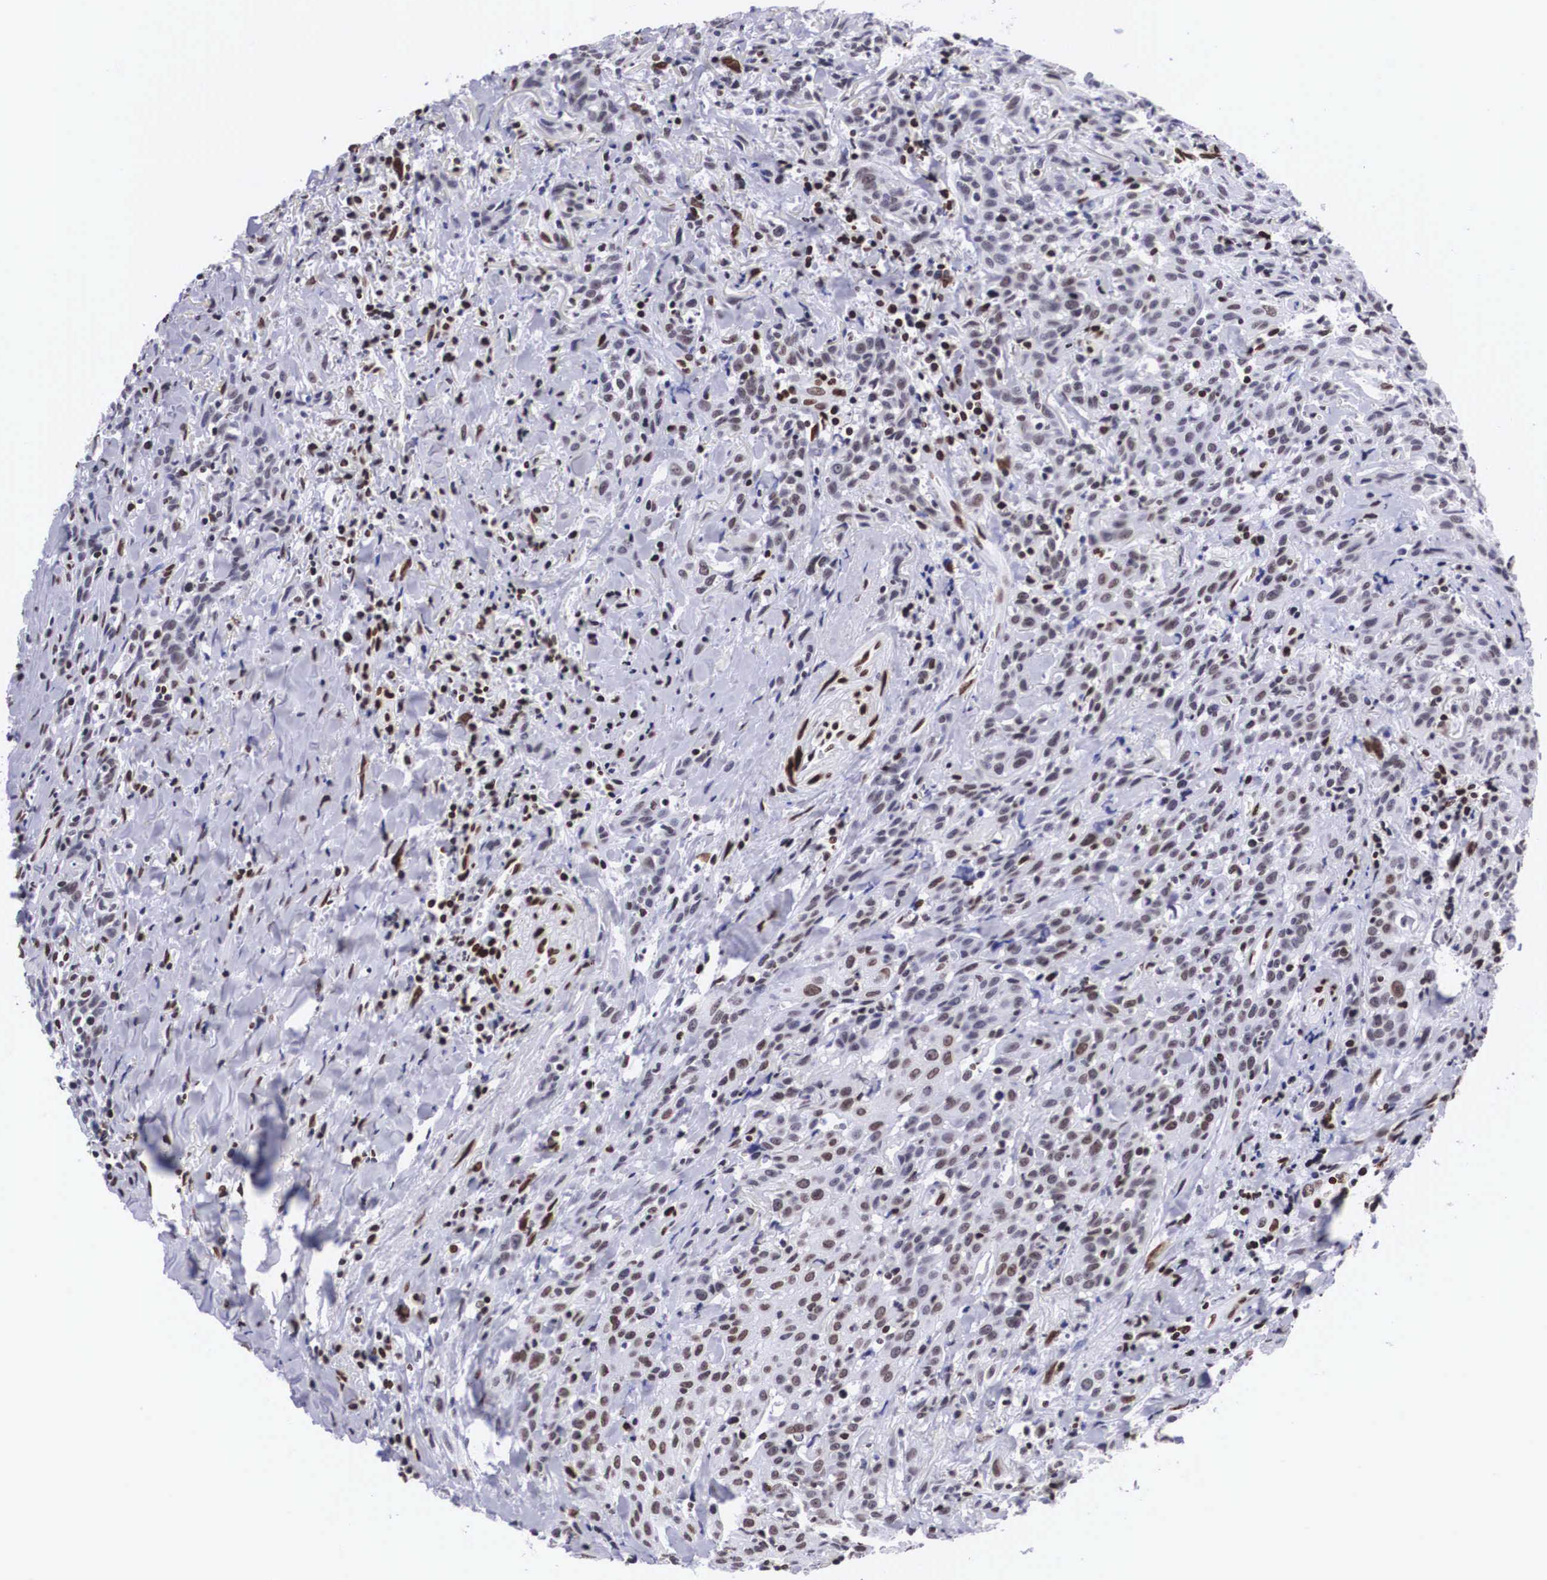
{"staining": {"intensity": "moderate", "quantity": "25%-75%", "location": "nuclear"}, "tissue": "head and neck cancer", "cell_type": "Tumor cells", "image_type": "cancer", "snomed": [{"axis": "morphology", "description": "Squamous cell carcinoma, NOS"}, {"axis": "topography", "description": "Oral tissue"}, {"axis": "topography", "description": "Head-Neck"}], "caption": "Head and neck cancer tissue displays moderate nuclear staining in about 25%-75% of tumor cells, visualized by immunohistochemistry. The protein of interest is stained brown, and the nuclei are stained in blue (DAB IHC with brightfield microscopy, high magnification).", "gene": "MECP2", "patient": {"sex": "female", "age": 82}}